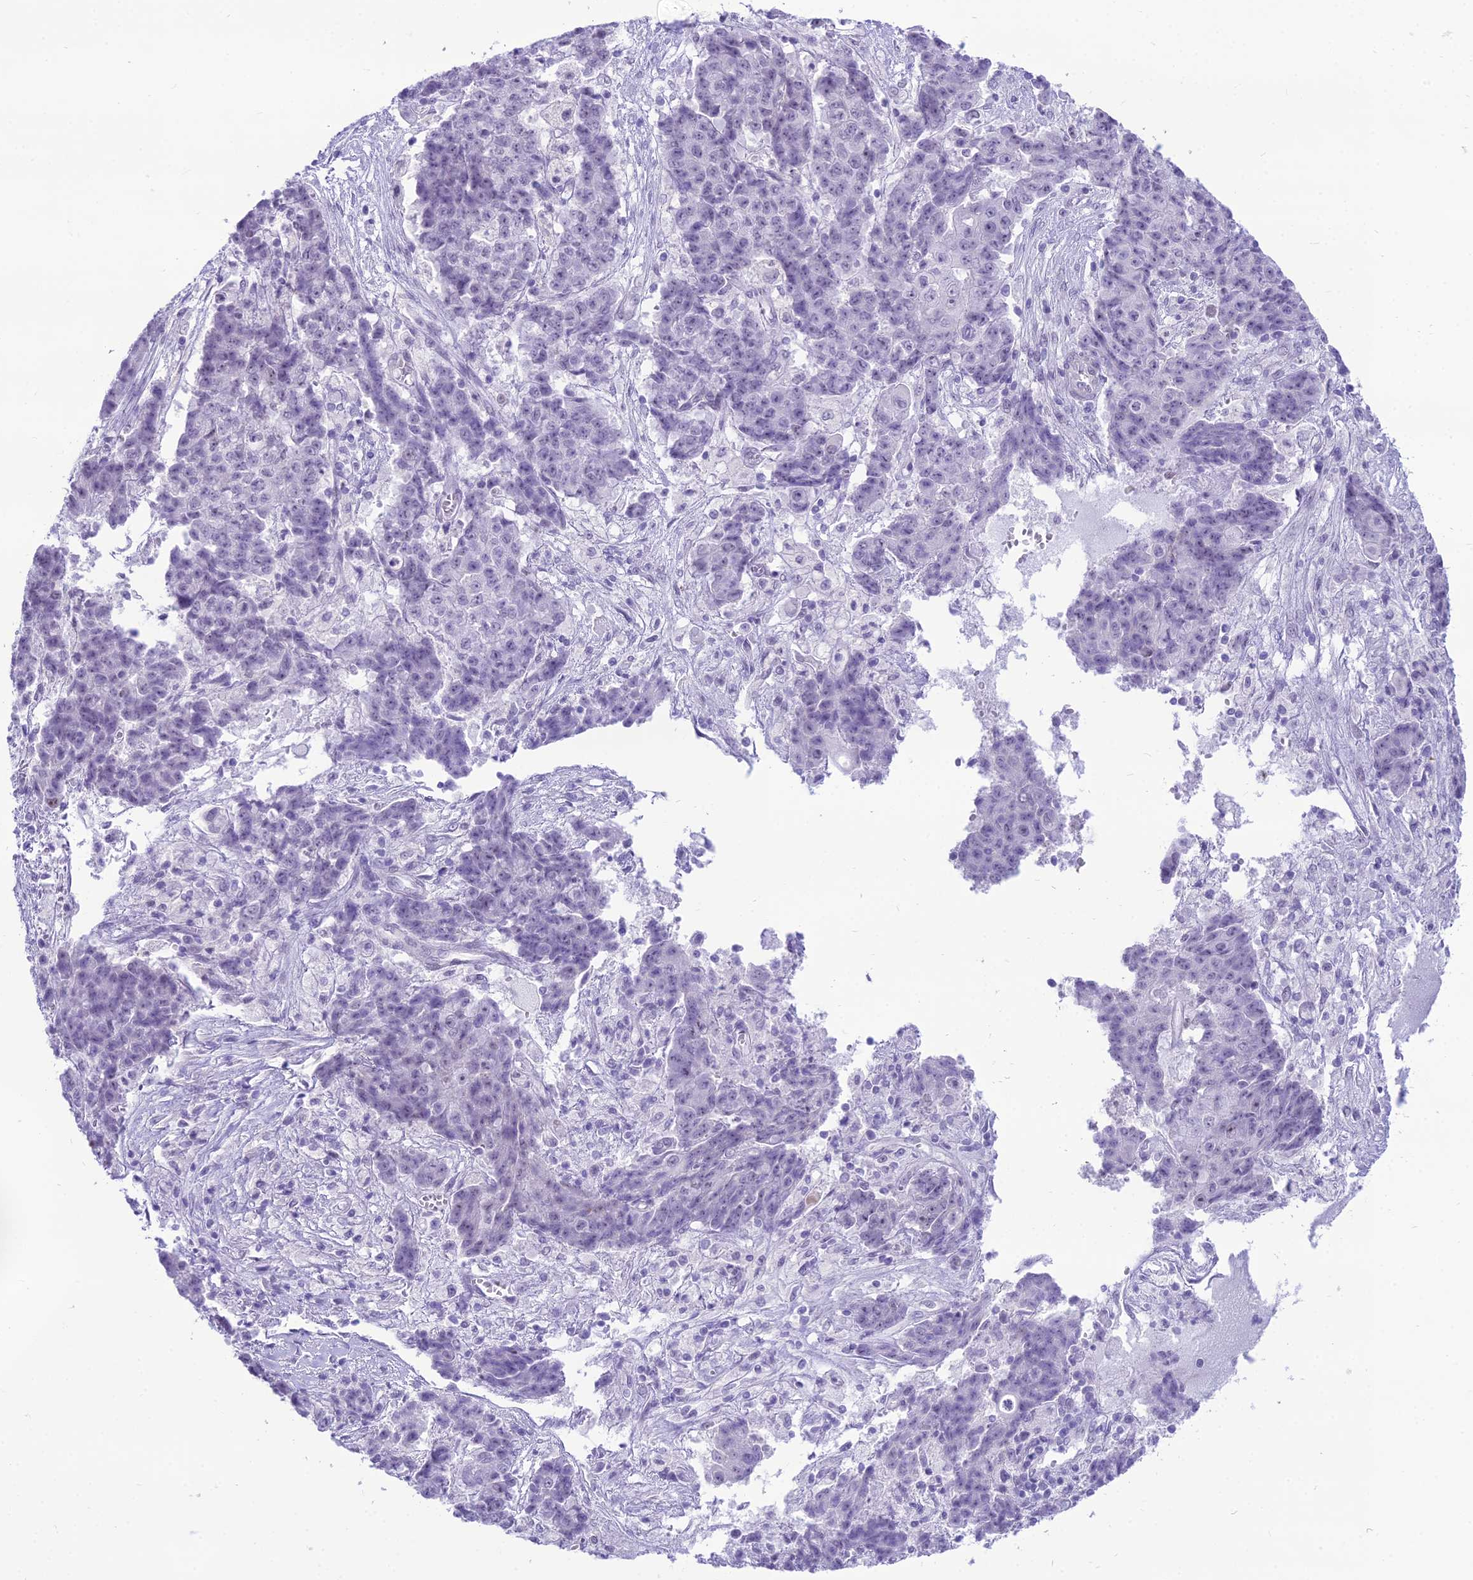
{"staining": {"intensity": "weak", "quantity": "<25%", "location": "nuclear"}, "tissue": "ovarian cancer", "cell_type": "Tumor cells", "image_type": "cancer", "snomed": [{"axis": "morphology", "description": "Carcinoma, endometroid"}, {"axis": "topography", "description": "Ovary"}], "caption": "Ovarian cancer (endometroid carcinoma) was stained to show a protein in brown. There is no significant staining in tumor cells.", "gene": "DHX40", "patient": {"sex": "female", "age": 42}}